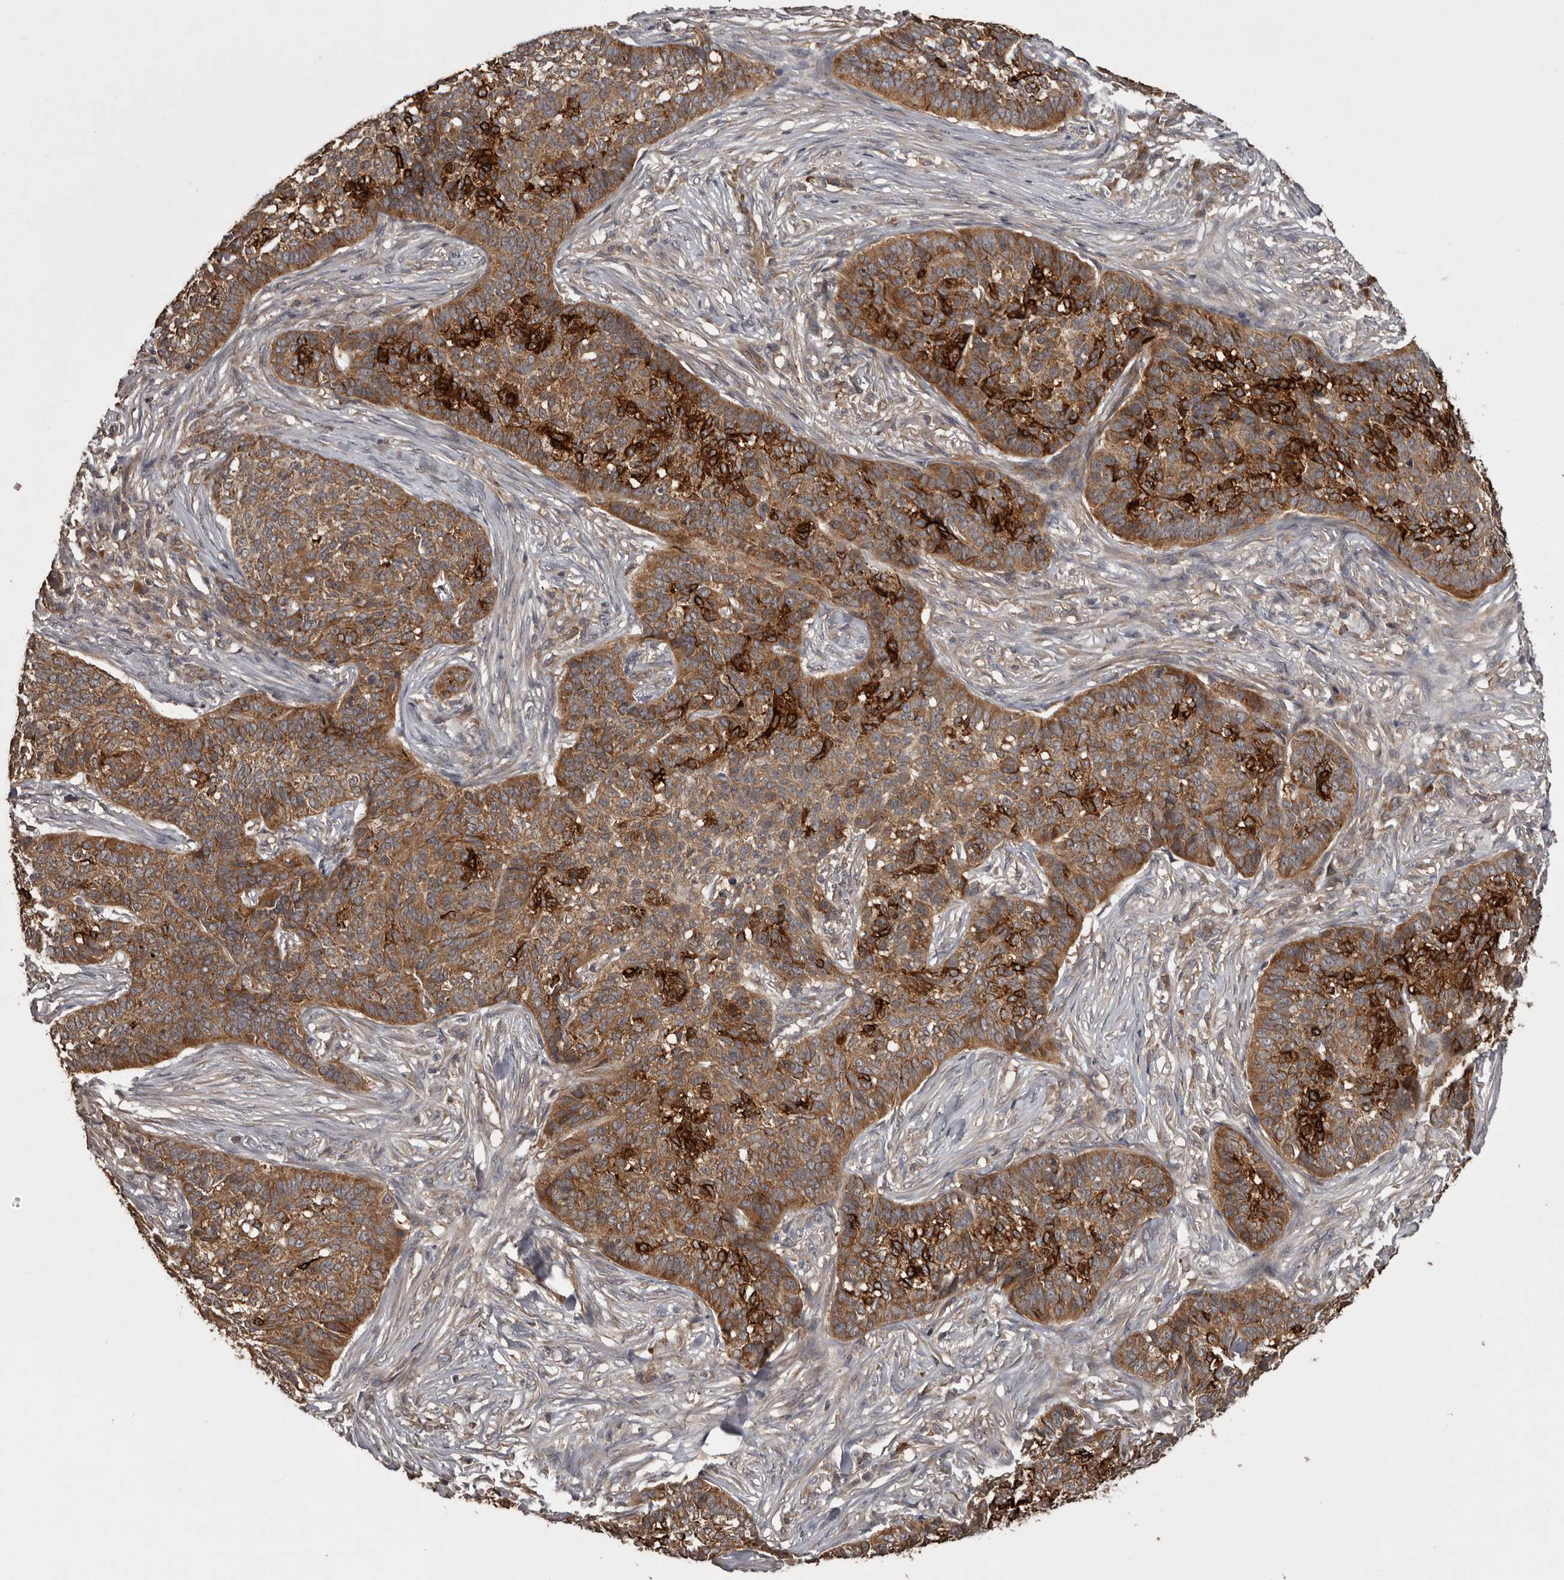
{"staining": {"intensity": "moderate", "quantity": ">75%", "location": "cytoplasmic/membranous"}, "tissue": "skin cancer", "cell_type": "Tumor cells", "image_type": "cancer", "snomed": [{"axis": "morphology", "description": "Basal cell carcinoma"}, {"axis": "topography", "description": "Skin"}], "caption": "This micrograph reveals skin basal cell carcinoma stained with immunohistochemistry (IHC) to label a protein in brown. The cytoplasmic/membranous of tumor cells show moderate positivity for the protein. Nuclei are counter-stained blue.", "gene": "DARS1", "patient": {"sex": "male", "age": 85}}